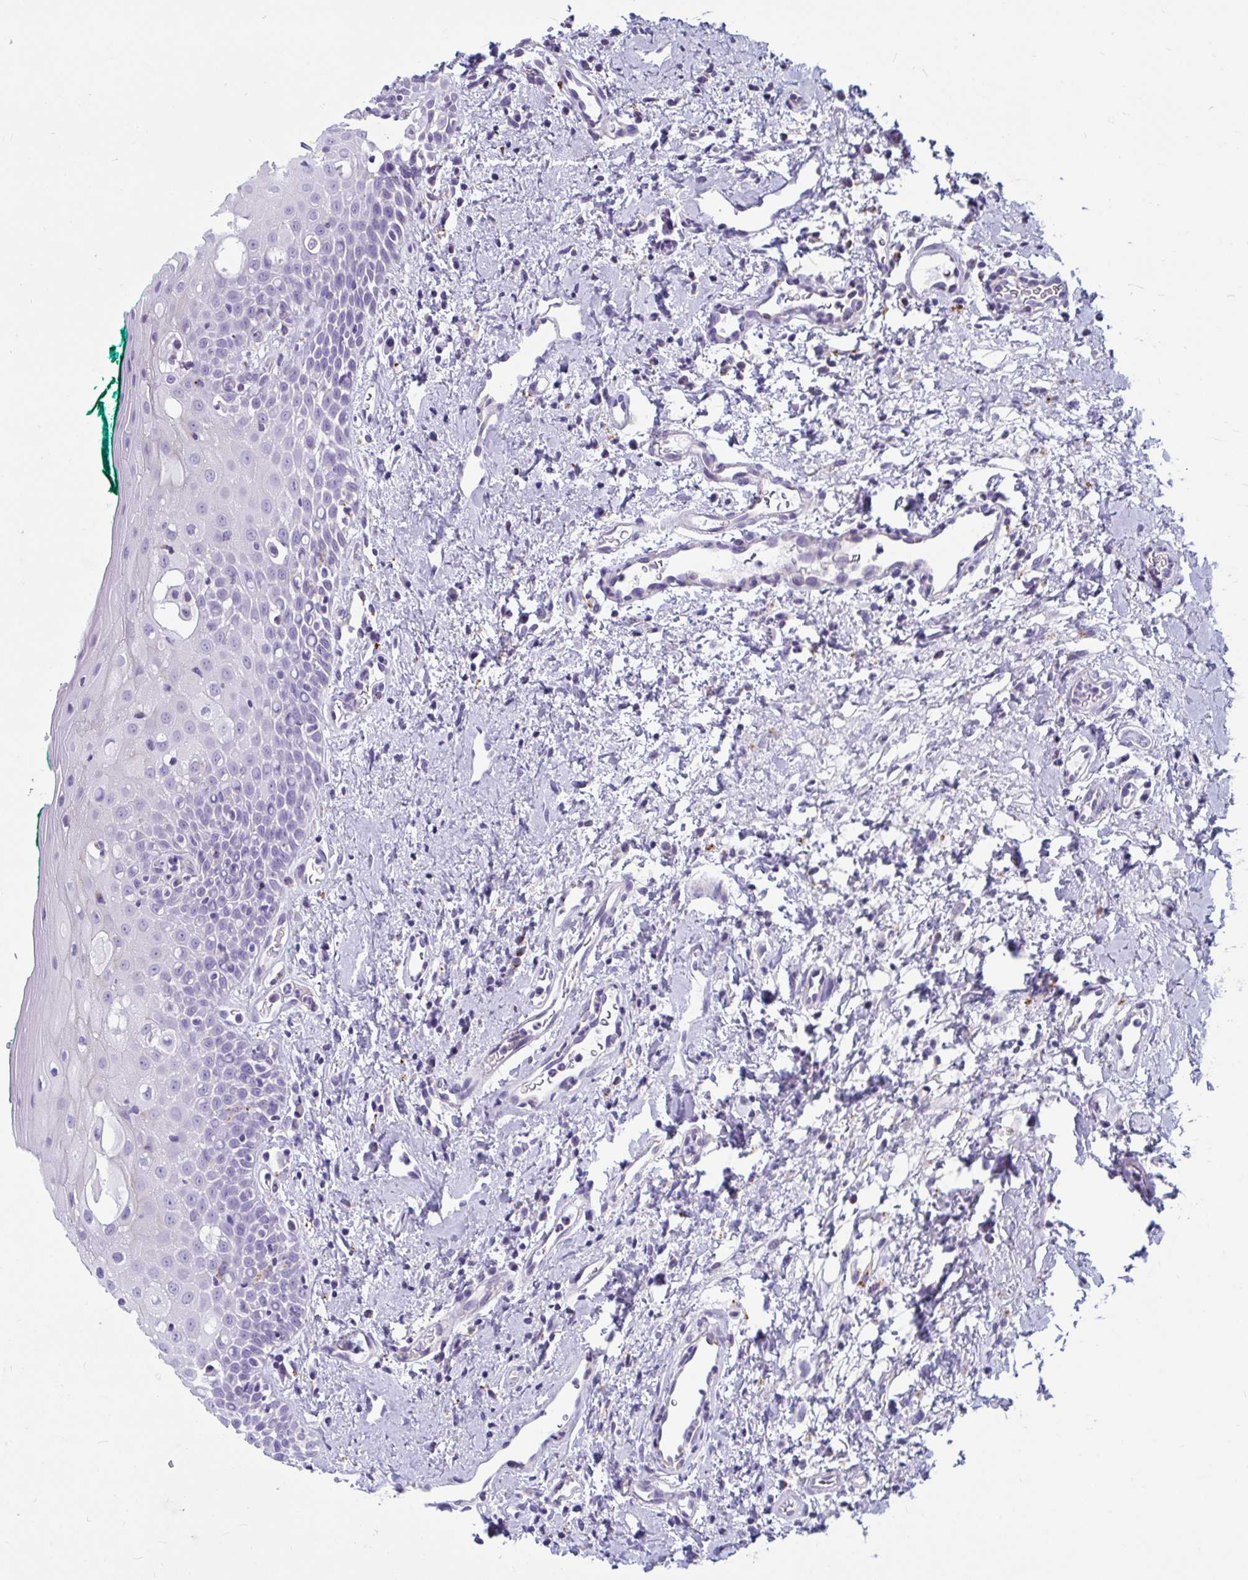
{"staining": {"intensity": "negative", "quantity": "none", "location": "none"}, "tissue": "oral mucosa", "cell_type": "Squamous epithelial cells", "image_type": "normal", "snomed": [{"axis": "morphology", "description": "Normal tissue, NOS"}, {"axis": "topography", "description": "Oral tissue"}], "caption": "The micrograph exhibits no significant expression in squamous epithelial cells of oral mucosa. (Brightfield microscopy of DAB immunohistochemistry at high magnification).", "gene": "CTSZ", "patient": {"sex": "female", "age": 70}}